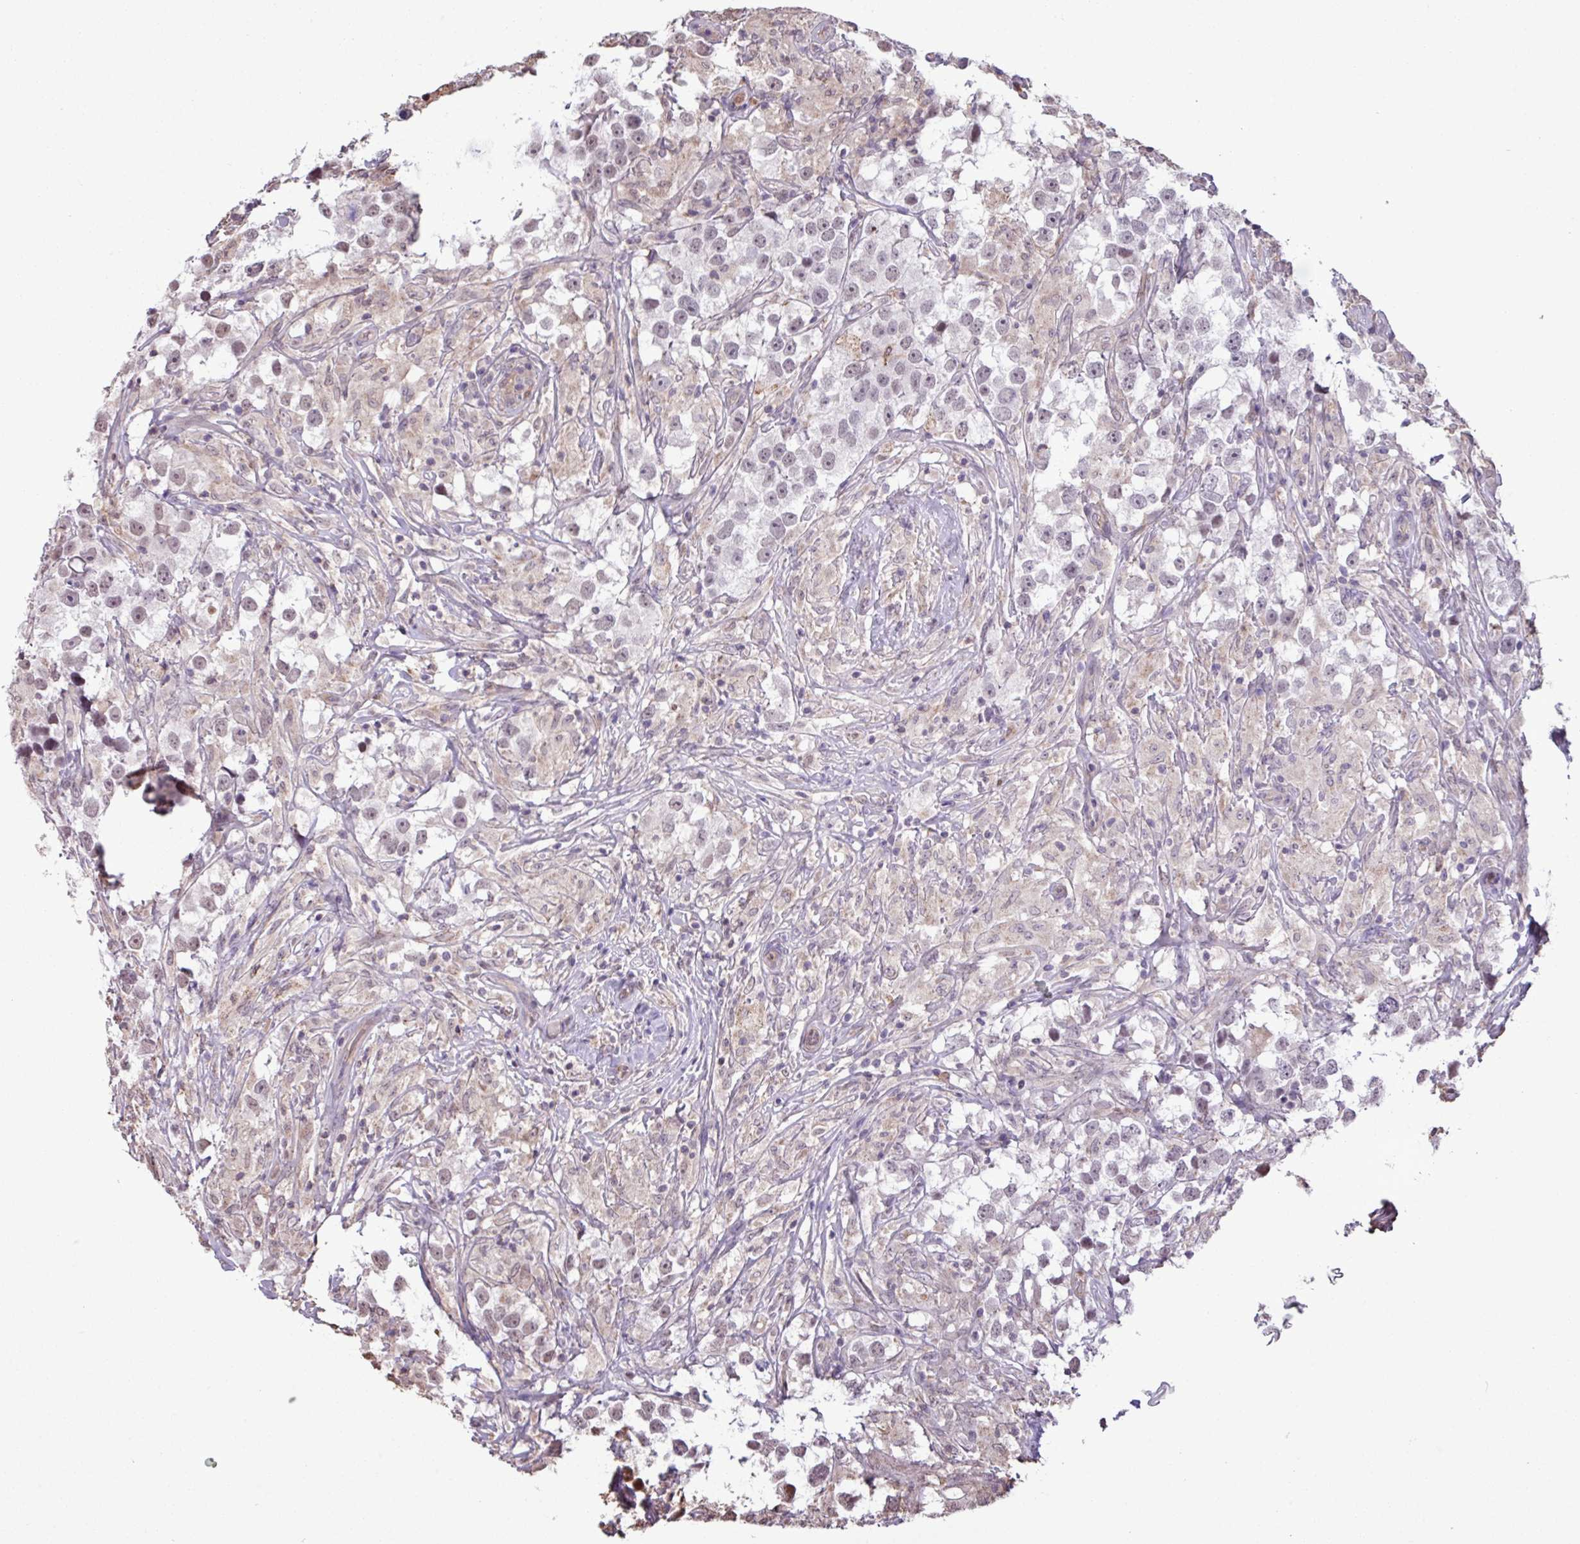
{"staining": {"intensity": "weak", "quantity": "<25%", "location": "nuclear"}, "tissue": "testis cancer", "cell_type": "Tumor cells", "image_type": "cancer", "snomed": [{"axis": "morphology", "description": "Seminoma, NOS"}, {"axis": "topography", "description": "Testis"}], "caption": "A histopathology image of human testis seminoma is negative for staining in tumor cells. (DAB IHC visualized using brightfield microscopy, high magnification).", "gene": "CHST11", "patient": {"sex": "male", "age": 46}}